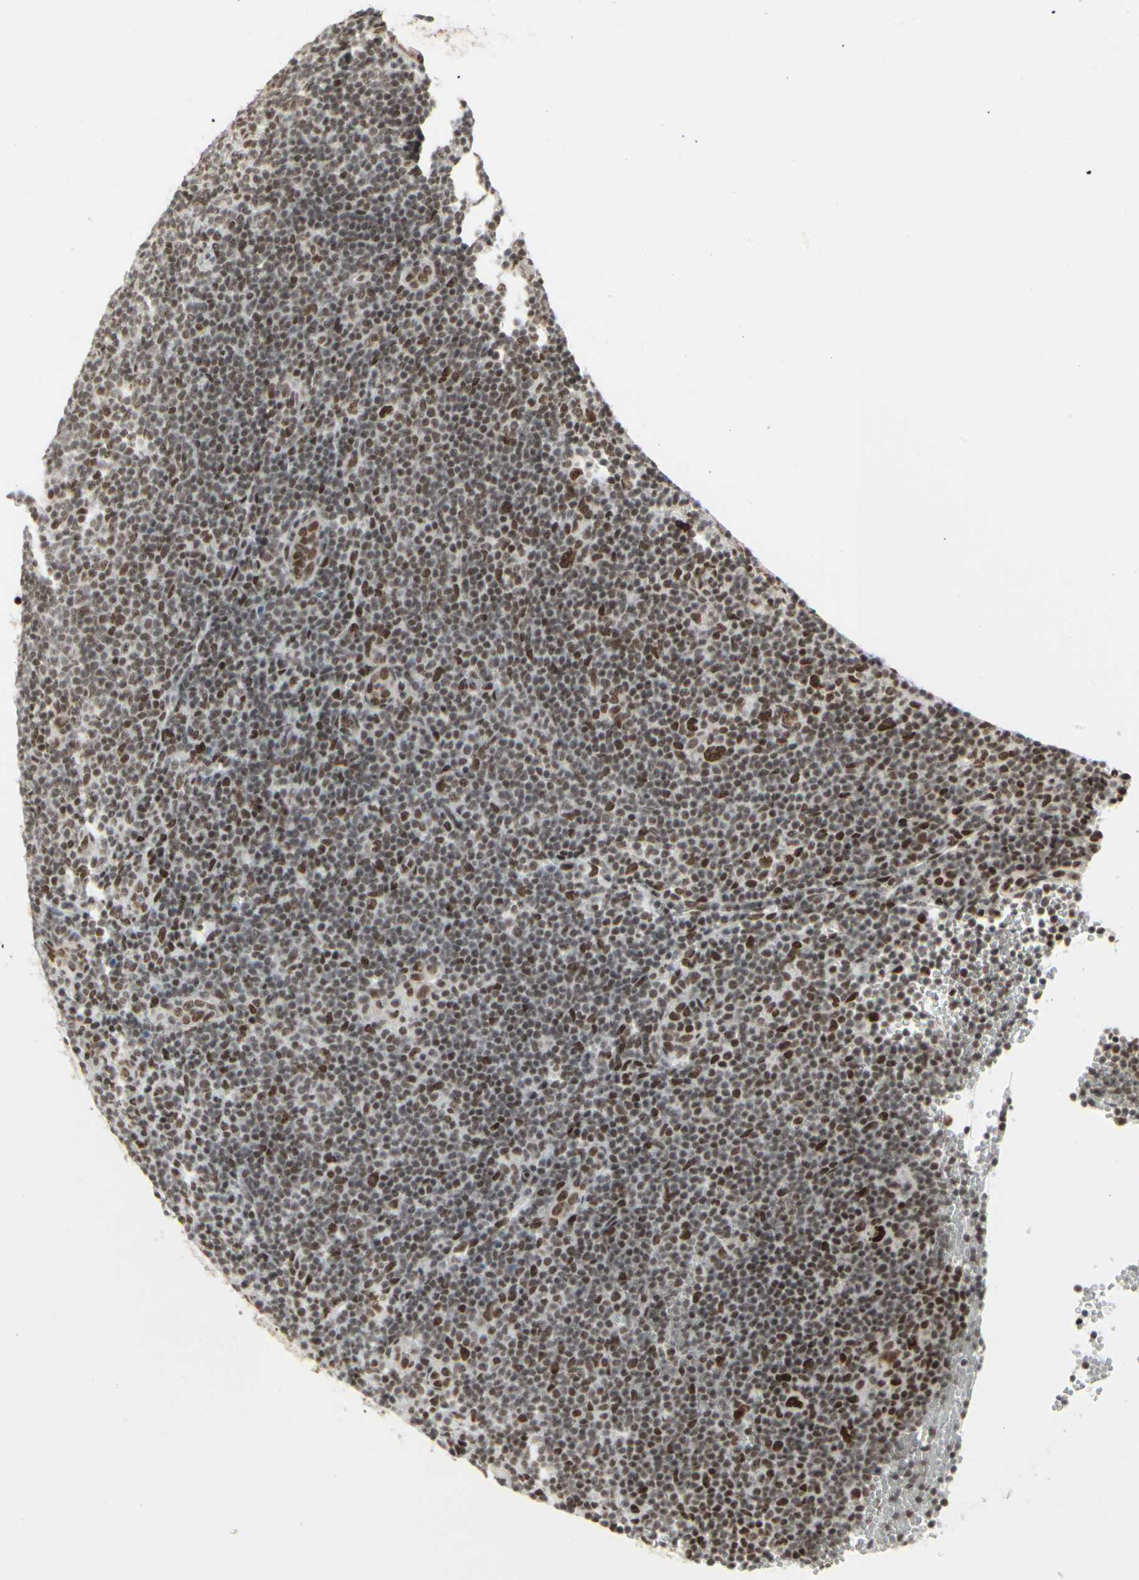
{"staining": {"intensity": "strong", "quantity": ">75%", "location": "nuclear"}, "tissue": "lymphoma", "cell_type": "Tumor cells", "image_type": "cancer", "snomed": [{"axis": "morphology", "description": "Hodgkin's disease, NOS"}, {"axis": "topography", "description": "Lymph node"}], "caption": "This photomicrograph shows immunohistochemistry (IHC) staining of human Hodgkin's disease, with high strong nuclear positivity in about >75% of tumor cells.", "gene": "HMG20A", "patient": {"sex": "female", "age": 57}}